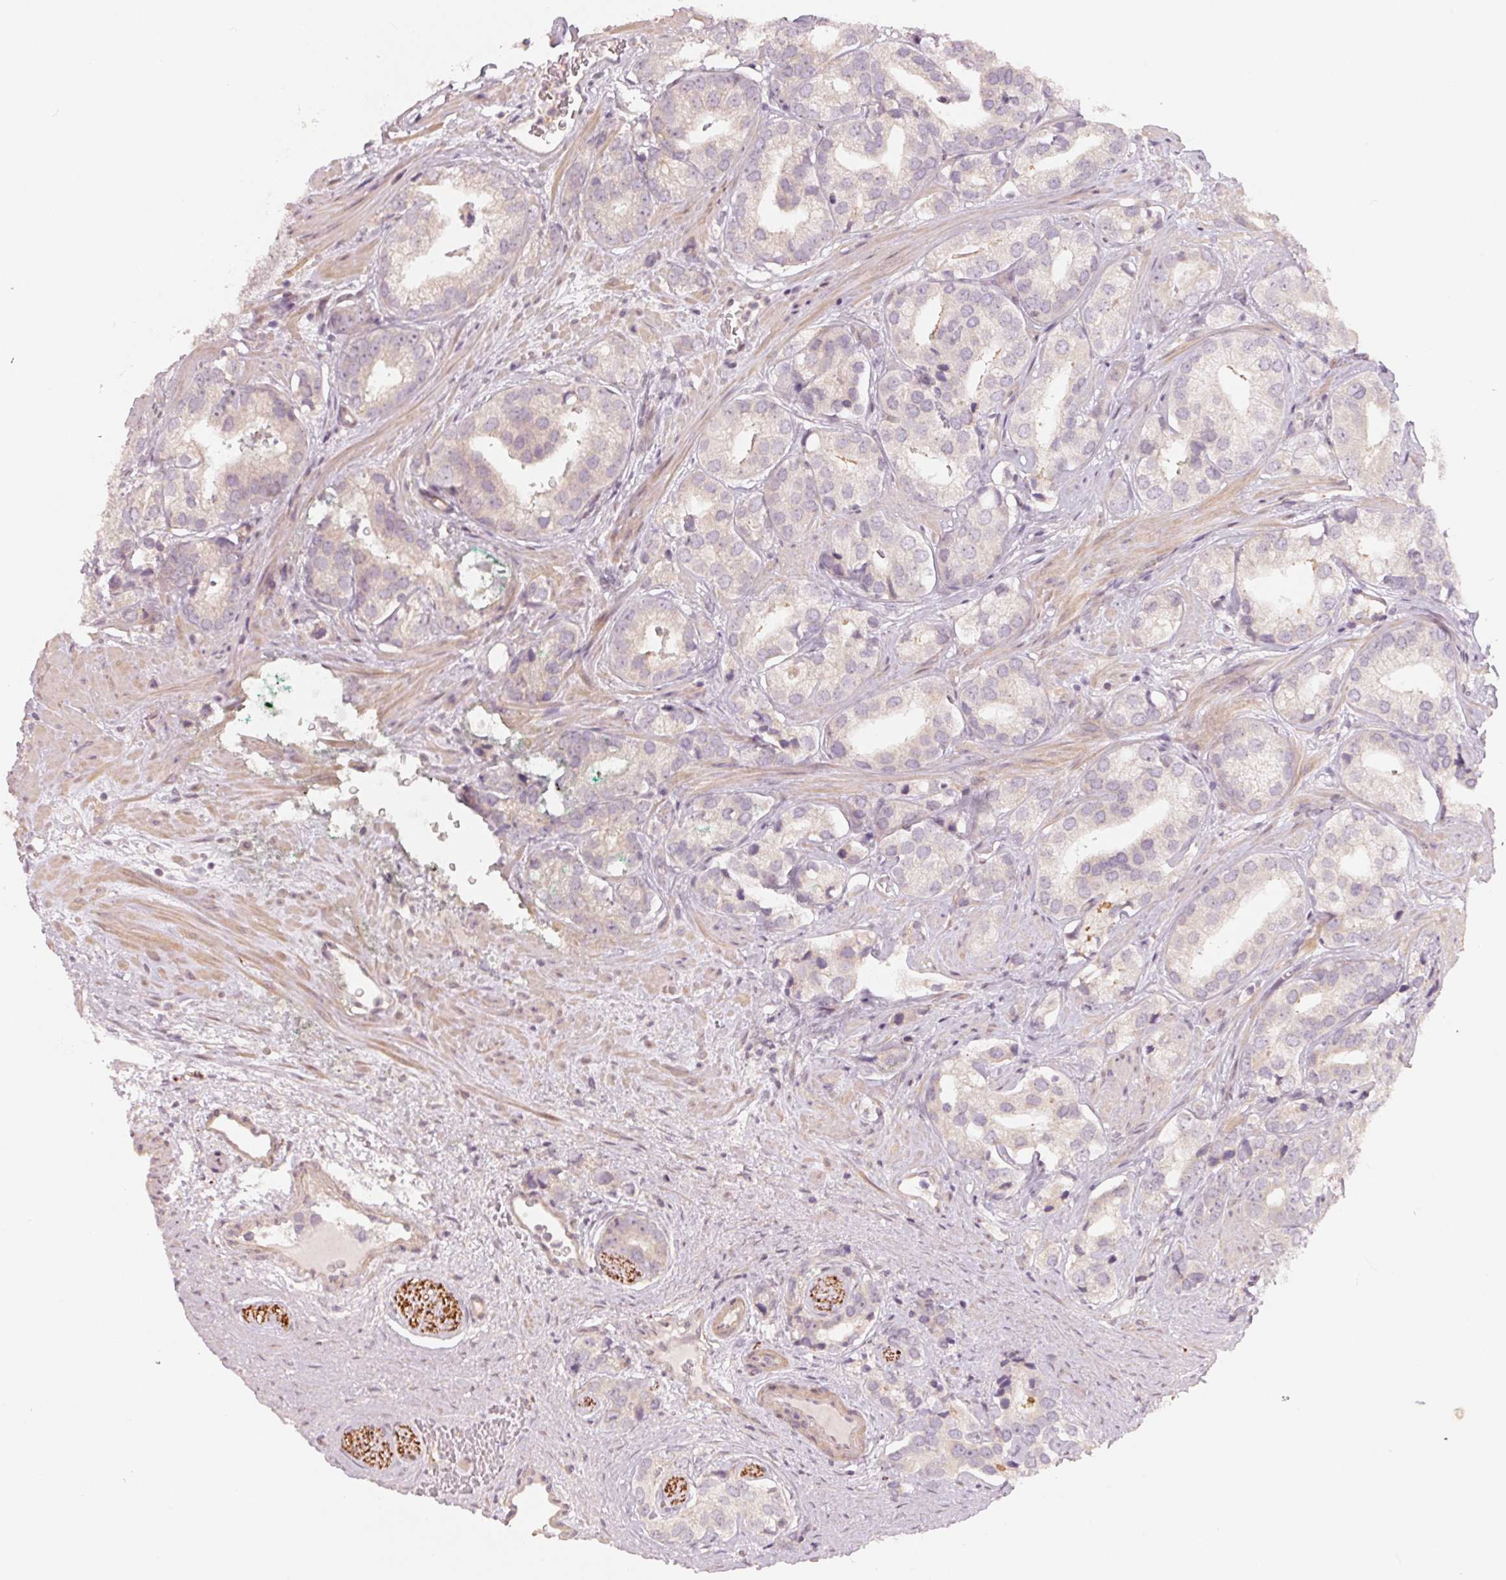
{"staining": {"intensity": "negative", "quantity": "none", "location": "none"}, "tissue": "prostate cancer", "cell_type": "Tumor cells", "image_type": "cancer", "snomed": [{"axis": "morphology", "description": "Adenocarcinoma, High grade"}, {"axis": "topography", "description": "Prostate"}], "caption": "Histopathology image shows no protein staining in tumor cells of prostate cancer (adenocarcinoma (high-grade)) tissue. (DAB IHC visualized using brightfield microscopy, high magnification).", "gene": "DENND2C", "patient": {"sex": "male", "age": 58}}